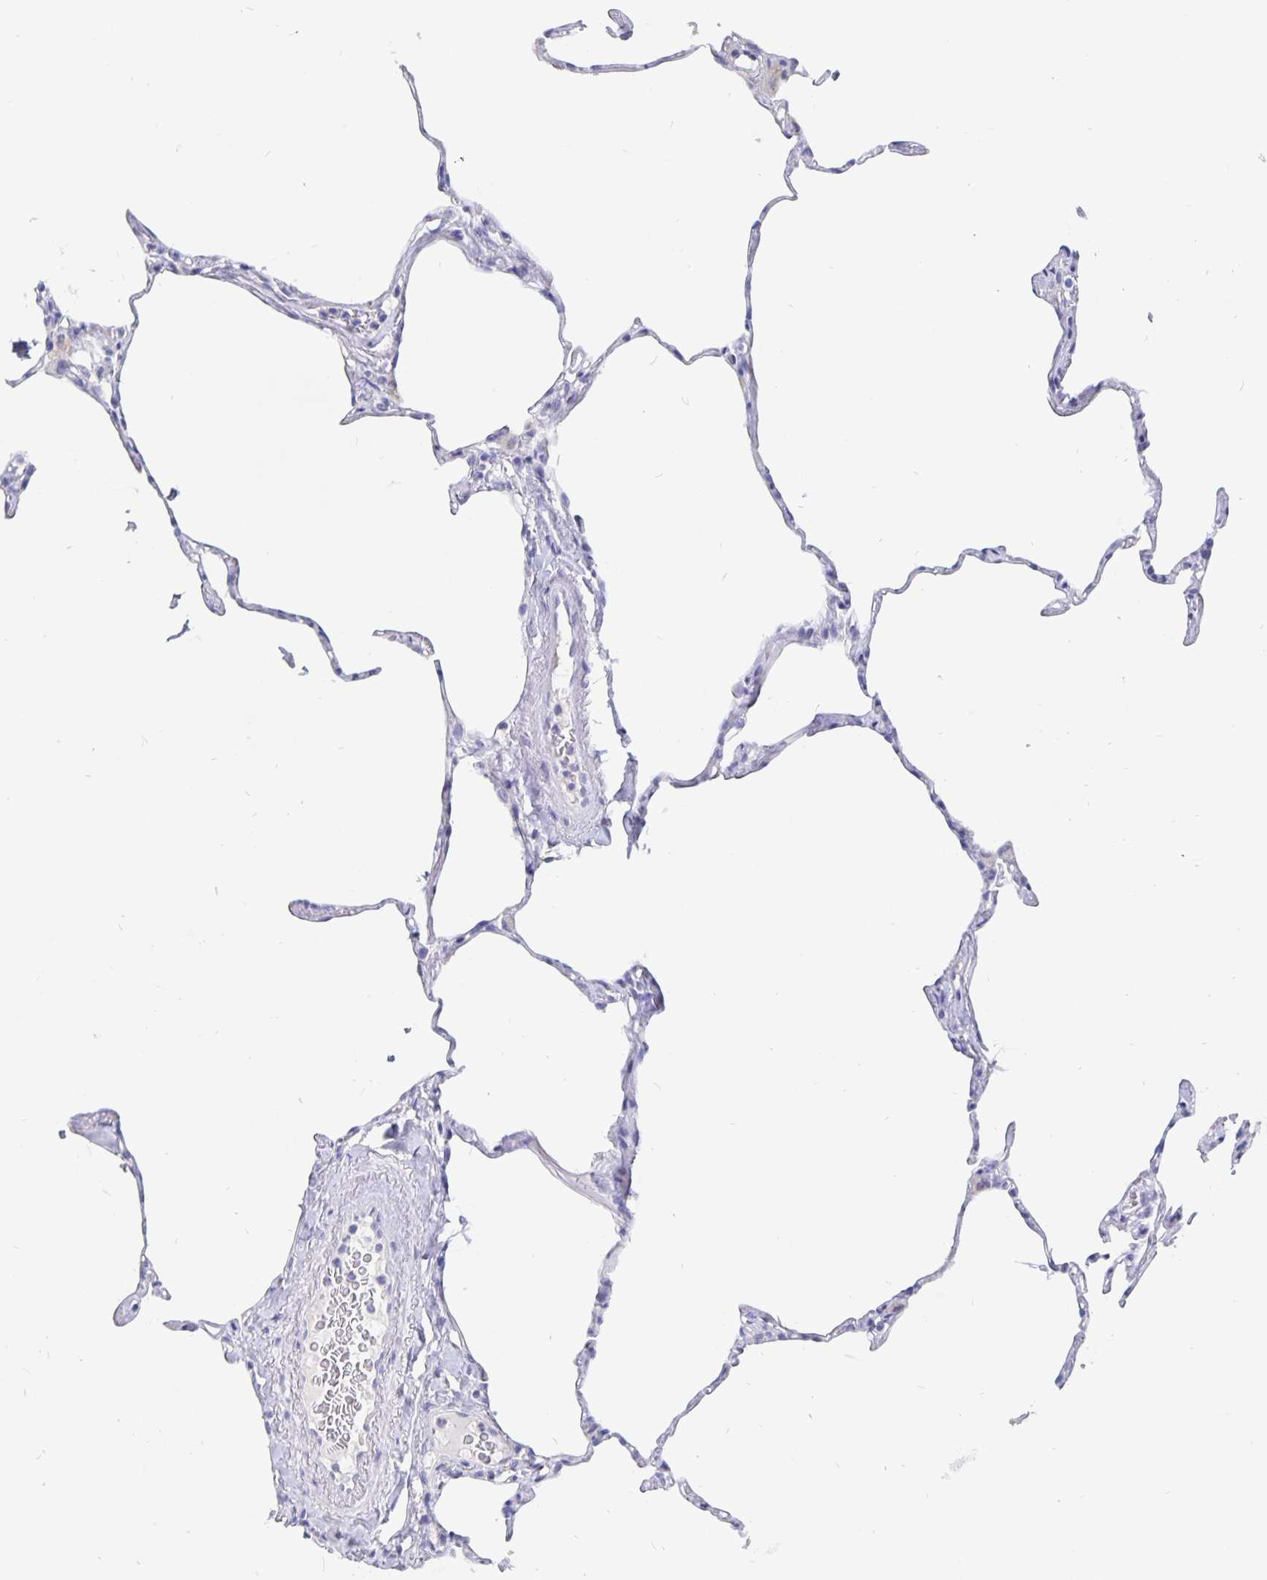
{"staining": {"intensity": "negative", "quantity": "none", "location": "none"}, "tissue": "lung", "cell_type": "Alveolar cells", "image_type": "normal", "snomed": [{"axis": "morphology", "description": "Normal tissue, NOS"}, {"axis": "topography", "description": "Lung"}], "caption": "An image of lung stained for a protein shows no brown staining in alveolar cells.", "gene": "SMOC1", "patient": {"sex": "male", "age": 65}}